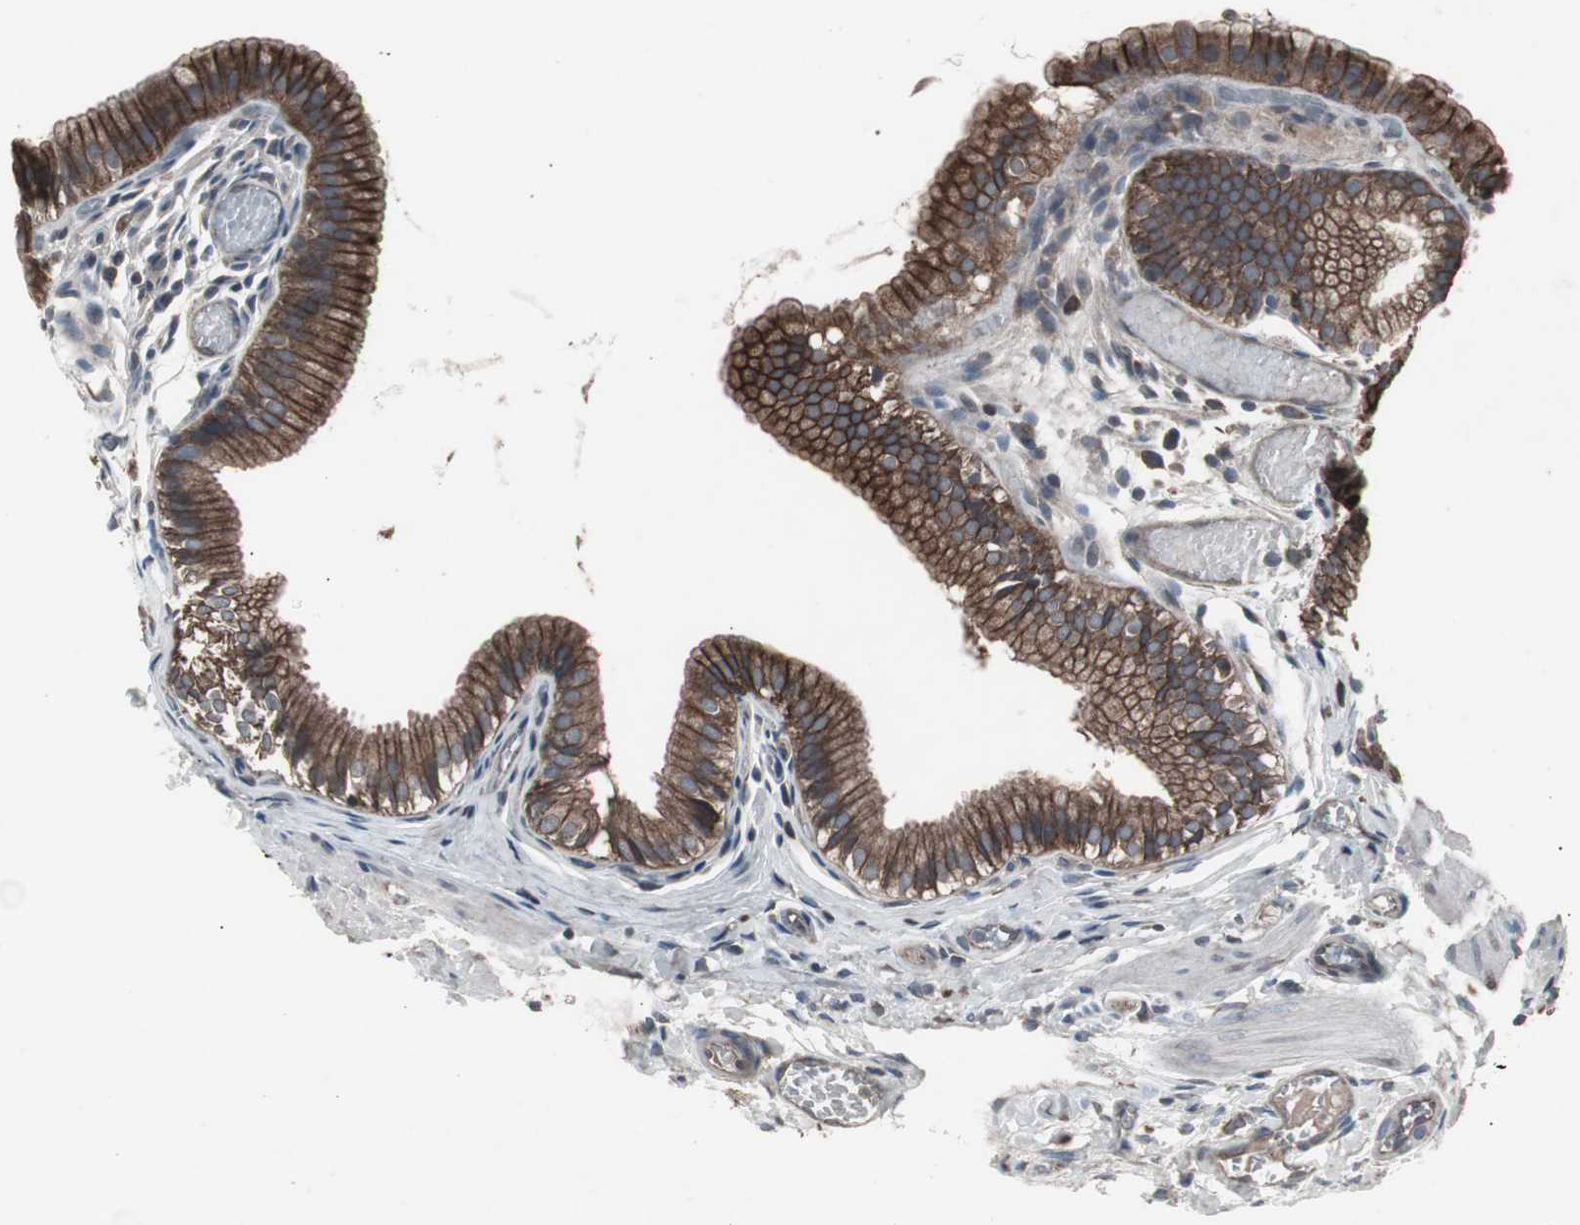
{"staining": {"intensity": "strong", "quantity": ">75%", "location": "cytoplasmic/membranous"}, "tissue": "gallbladder", "cell_type": "Glandular cells", "image_type": "normal", "snomed": [{"axis": "morphology", "description": "Normal tissue, NOS"}, {"axis": "topography", "description": "Gallbladder"}], "caption": "An image showing strong cytoplasmic/membranous positivity in about >75% of glandular cells in unremarkable gallbladder, as visualized by brown immunohistochemical staining.", "gene": "SSTR2", "patient": {"sex": "female", "age": 26}}